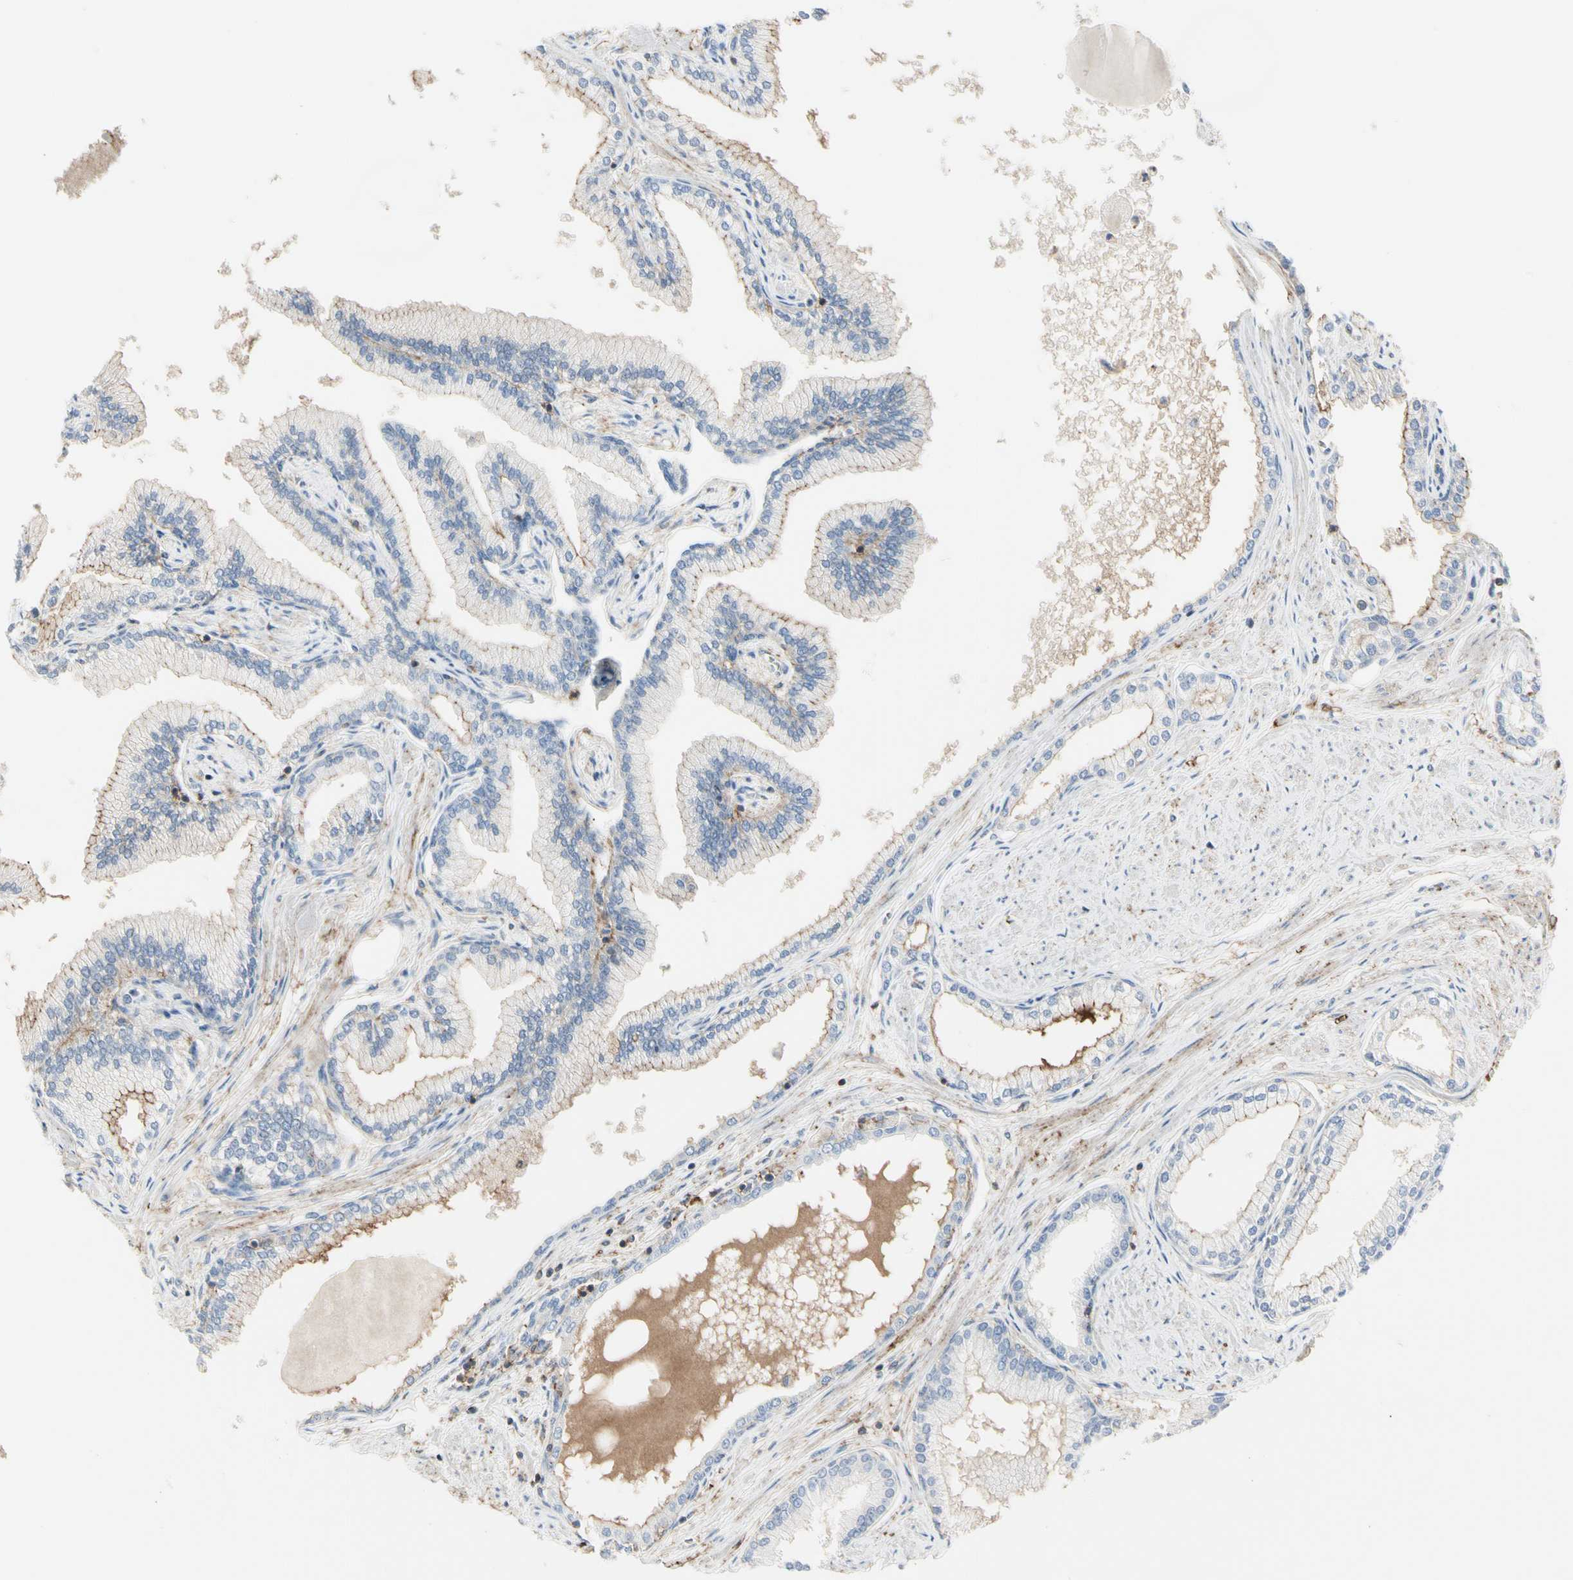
{"staining": {"intensity": "weak", "quantity": "<25%", "location": "cytoplasmic/membranous"}, "tissue": "prostate", "cell_type": "Glandular cells", "image_type": "normal", "snomed": [{"axis": "morphology", "description": "Normal tissue, NOS"}, {"axis": "topography", "description": "Prostate"}], "caption": "There is no significant staining in glandular cells of prostate. Brightfield microscopy of IHC stained with DAB (brown) and hematoxylin (blue), captured at high magnification.", "gene": "CLEC2B", "patient": {"sex": "male", "age": 64}}